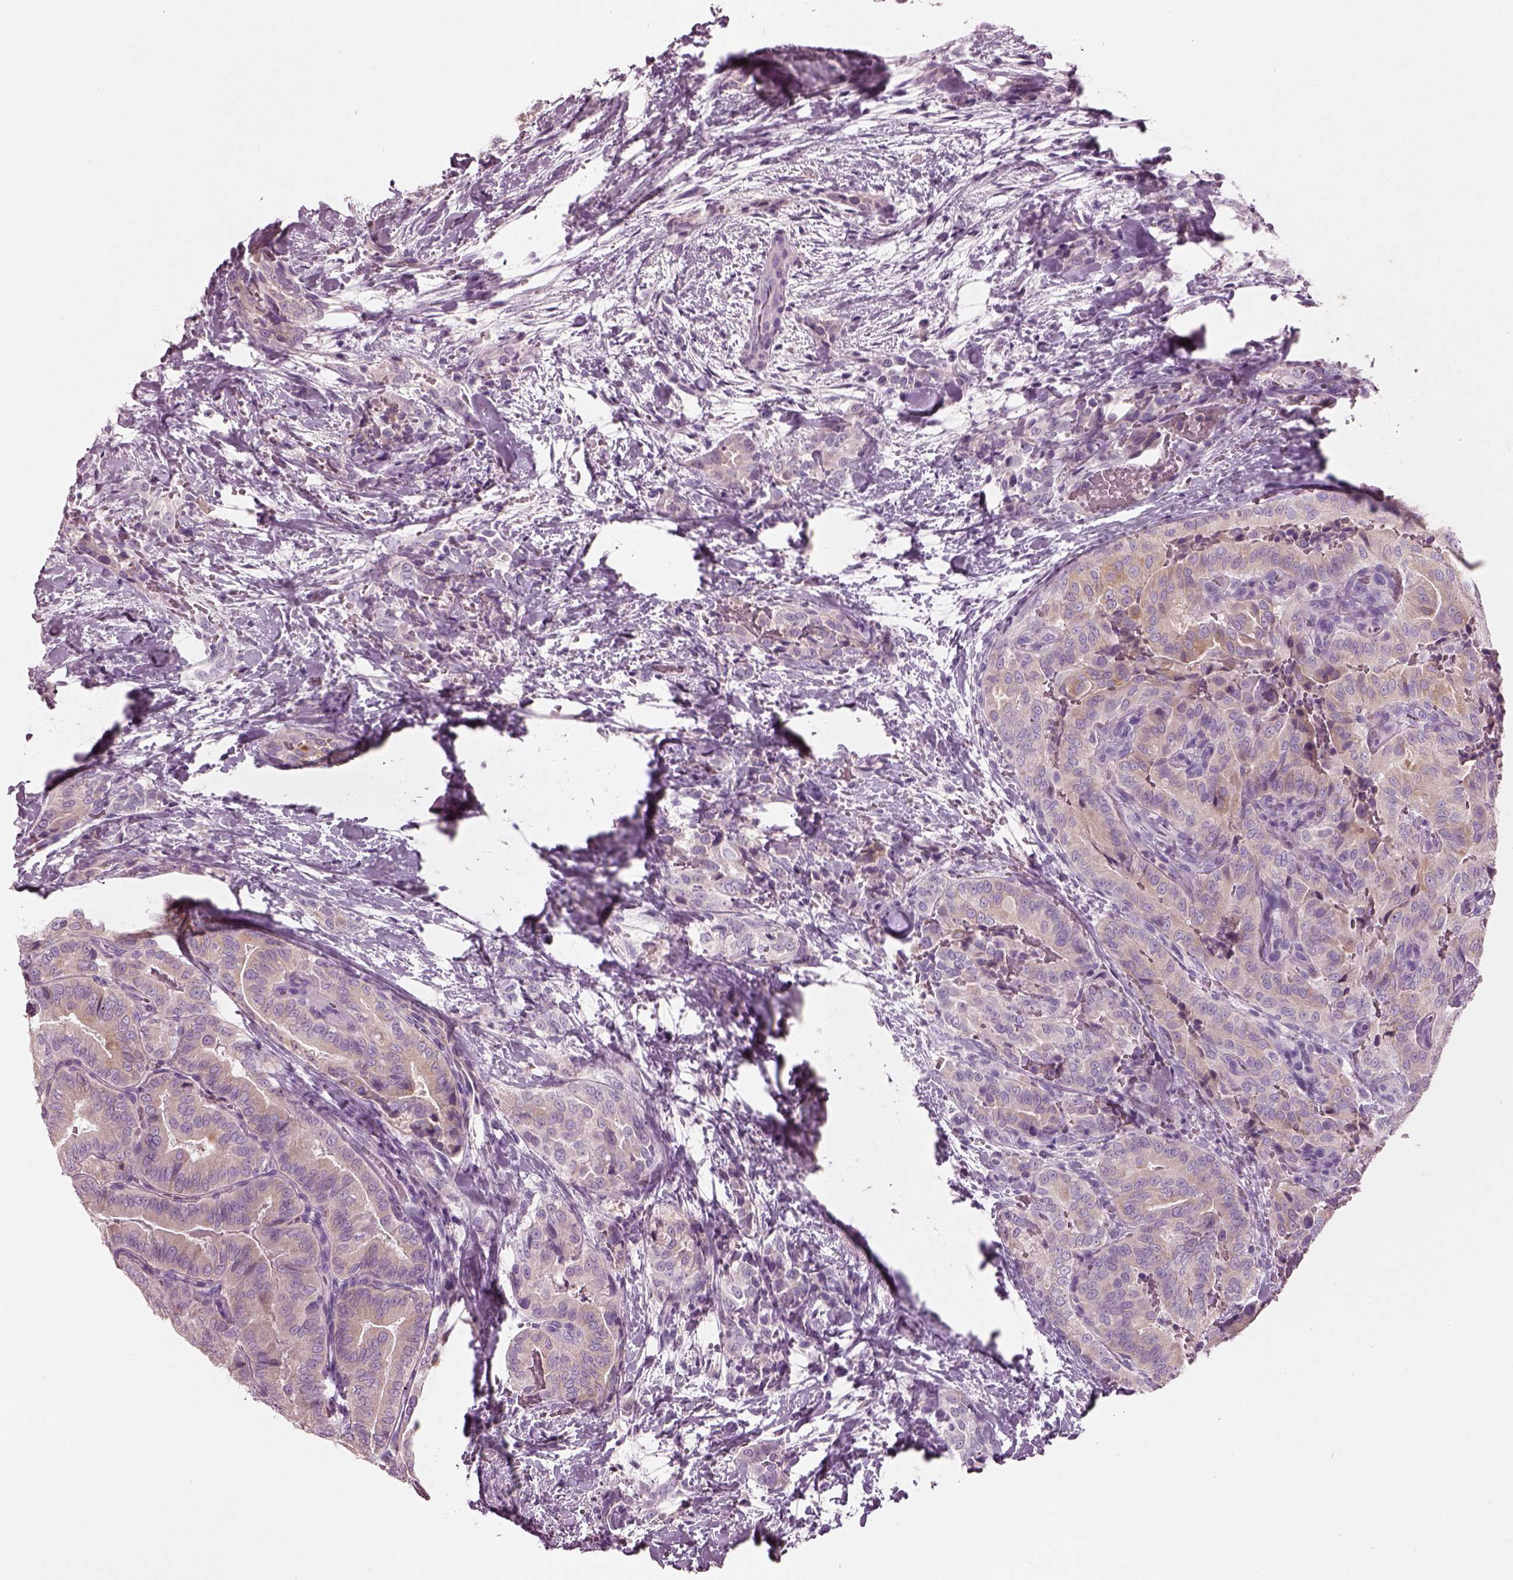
{"staining": {"intensity": "negative", "quantity": "none", "location": "none"}, "tissue": "thyroid cancer", "cell_type": "Tumor cells", "image_type": "cancer", "snomed": [{"axis": "morphology", "description": "Papillary adenocarcinoma, NOS"}, {"axis": "topography", "description": "Thyroid gland"}], "caption": "Tumor cells are negative for protein expression in human thyroid cancer.", "gene": "SLC27A2", "patient": {"sex": "male", "age": 61}}